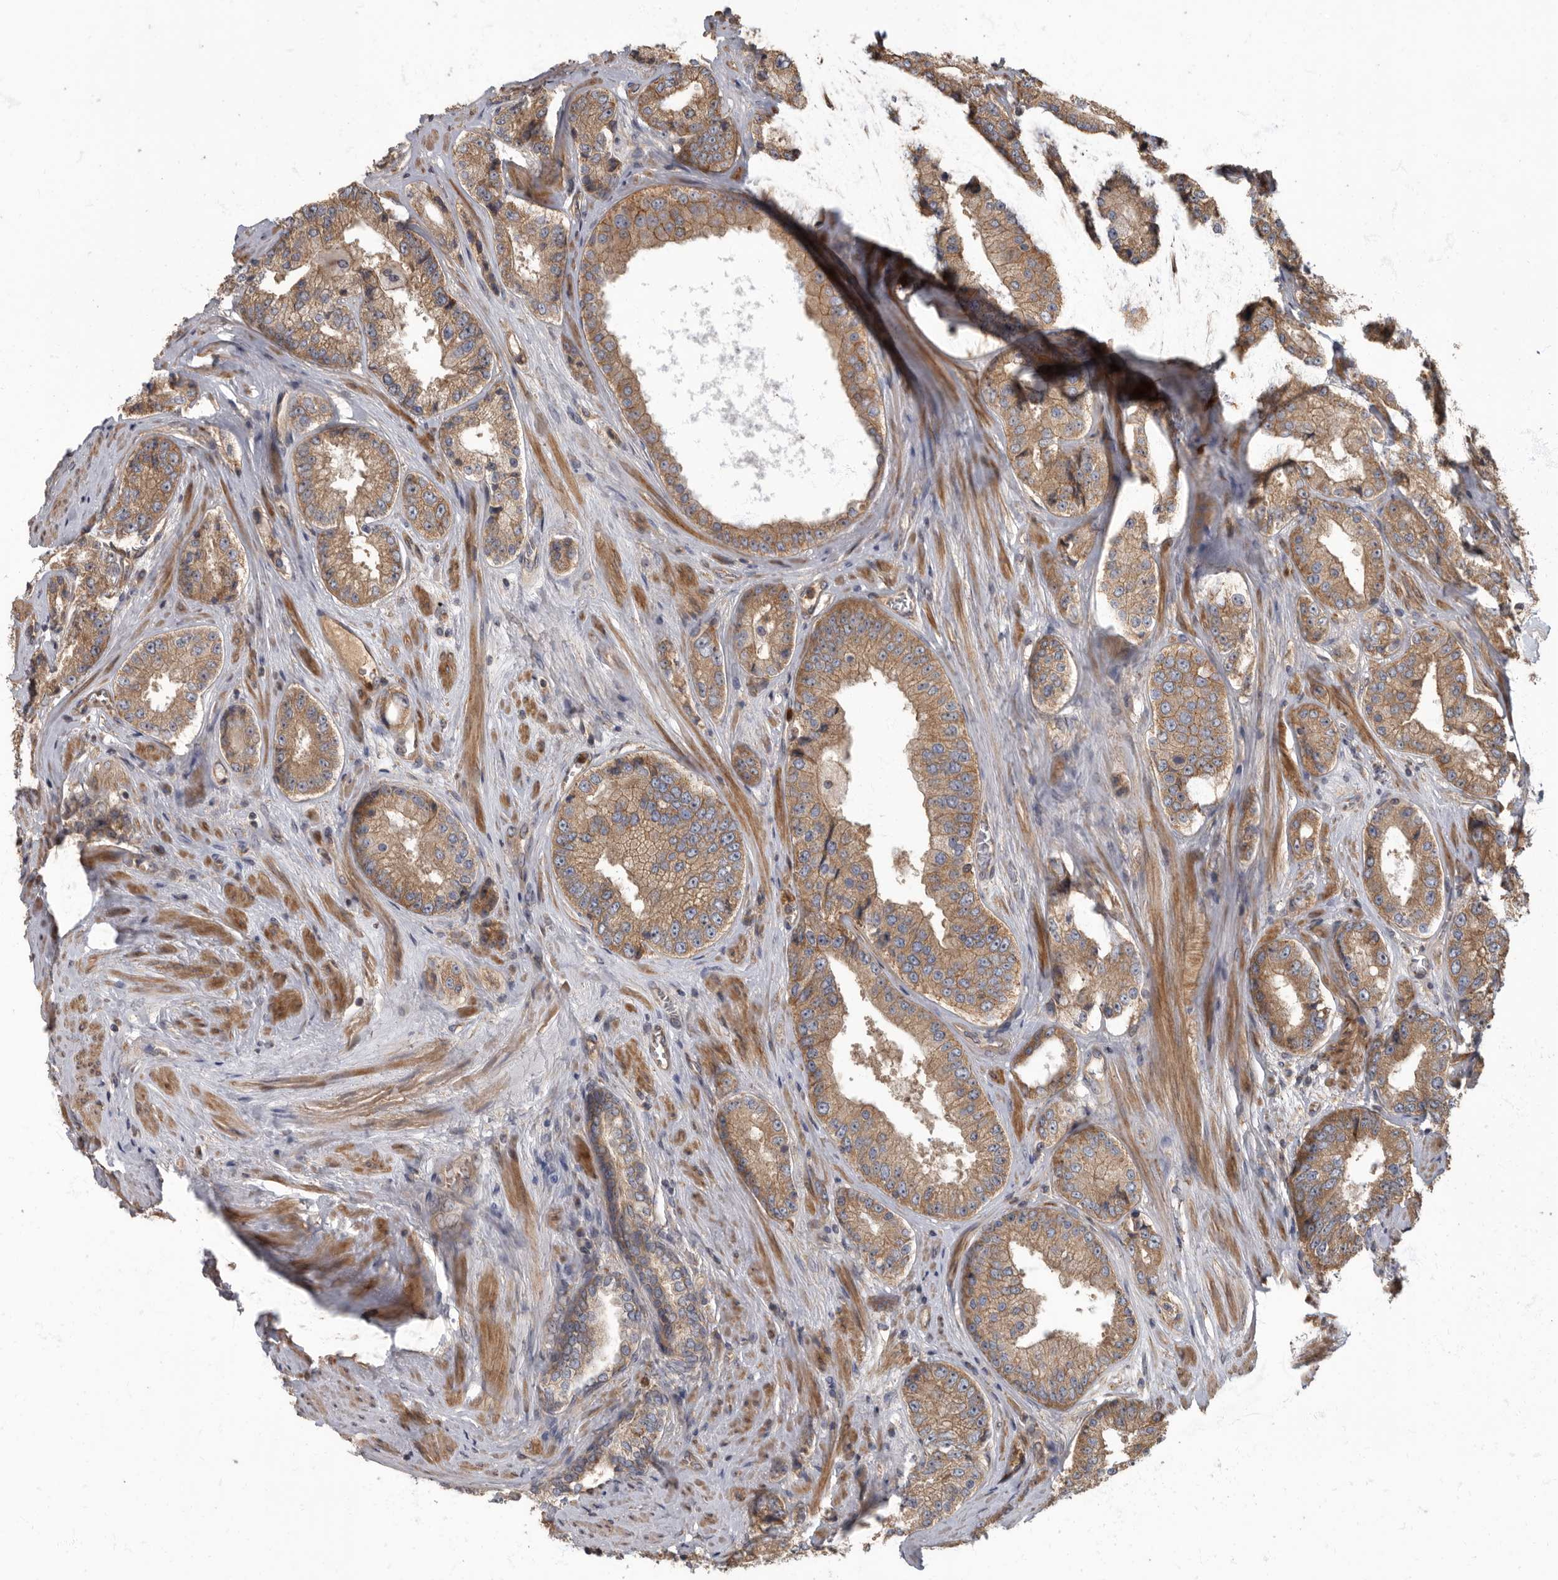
{"staining": {"intensity": "moderate", "quantity": ">75%", "location": "cytoplasmic/membranous"}, "tissue": "prostate cancer", "cell_type": "Tumor cells", "image_type": "cancer", "snomed": [{"axis": "morphology", "description": "Adenocarcinoma, High grade"}, {"axis": "topography", "description": "Prostate"}], "caption": "Prostate adenocarcinoma (high-grade) stained with a brown dye demonstrates moderate cytoplasmic/membranous positive staining in about >75% of tumor cells.", "gene": "DAAM1", "patient": {"sex": "male", "age": 61}}